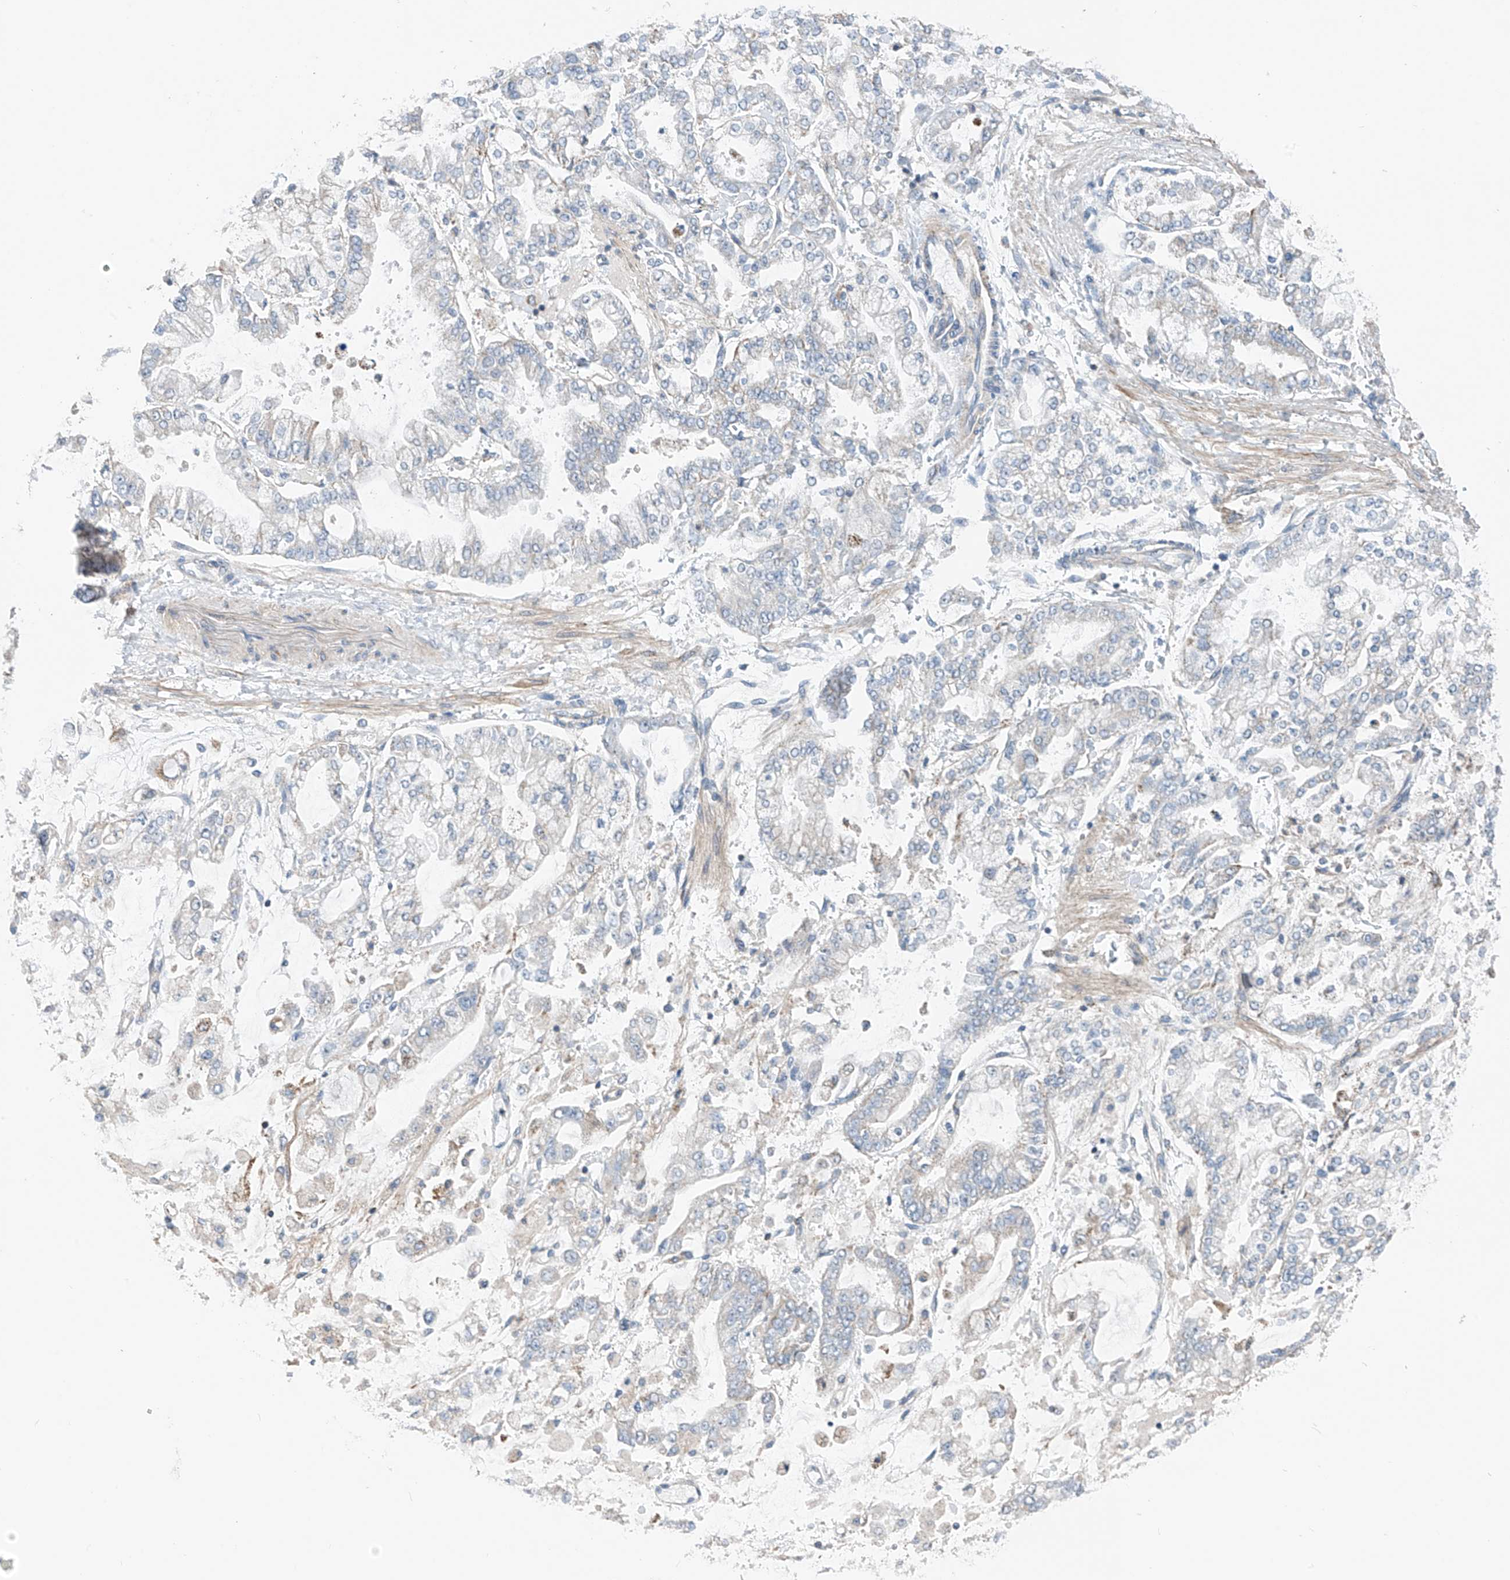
{"staining": {"intensity": "negative", "quantity": "none", "location": "none"}, "tissue": "stomach cancer", "cell_type": "Tumor cells", "image_type": "cancer", "snomed": [{"axis": "morphology", "description": "Normal tissue, NOS"}, {"axis": "morphology", "description": "Adenocarcinoma, NOS"}, {"axis": "topography", "description": "Stomach, upper"}, {"axis": "topography", "description": "Stomach"}], "caption": "There is no significant staining in tumor cells of stomach cancer.", "gene": "SYN3", "patient": {"sex": "male", "age": 76}}